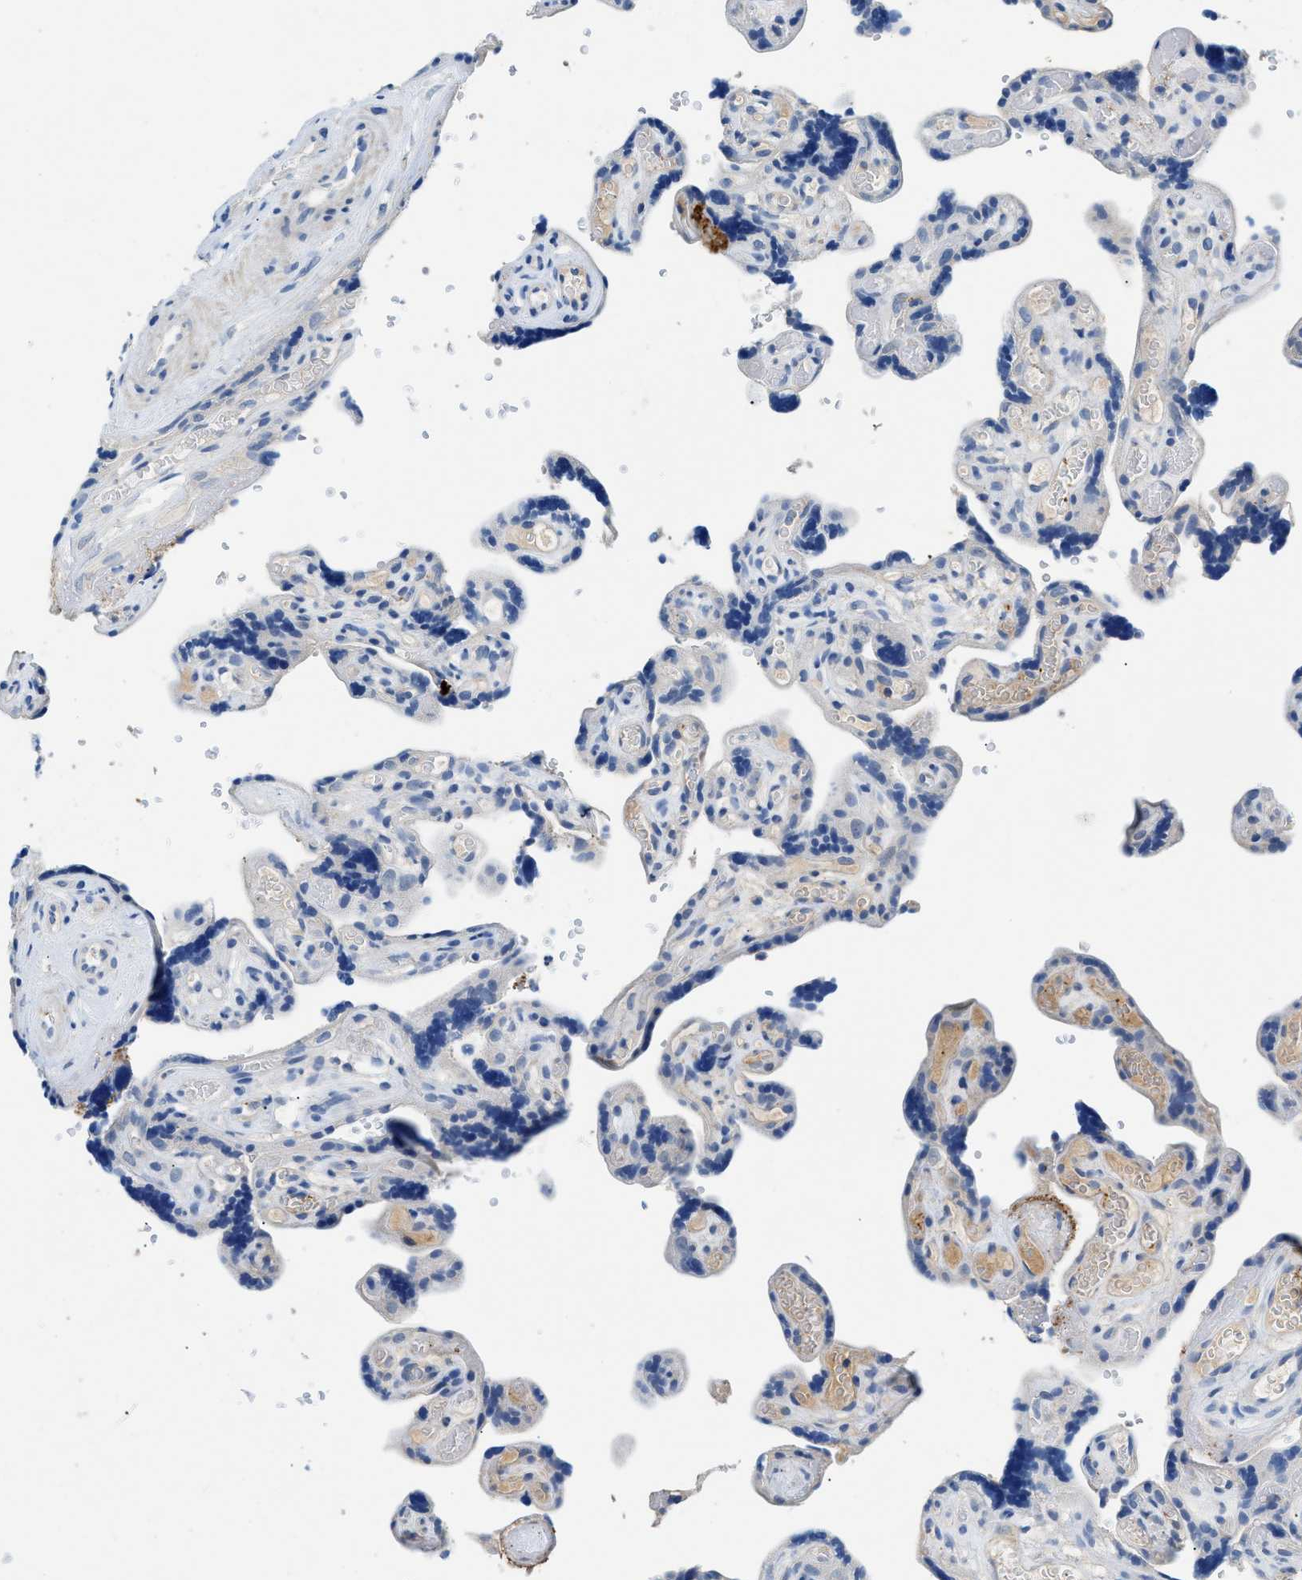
{"staining": {"intensity": "weak", "quantity": "<25%", "location": "cytoplasmic/membranous"}, "tissue": "placenta", "cell_type": "Decidual cells", "image_type": "normal", "snomed": [{"axis": "morphology", "description": "Normal tissue, NOS"}, {"axis": "topography", "description": "Placenta"}], "caption": "Immunohistochemistry histopathology image of benign placenta: human placenta stained with DAB shows no significant protein staining in decidual cells.", "gene": "SLC10A6", "patient": {"sex": "female", "age": 30}}